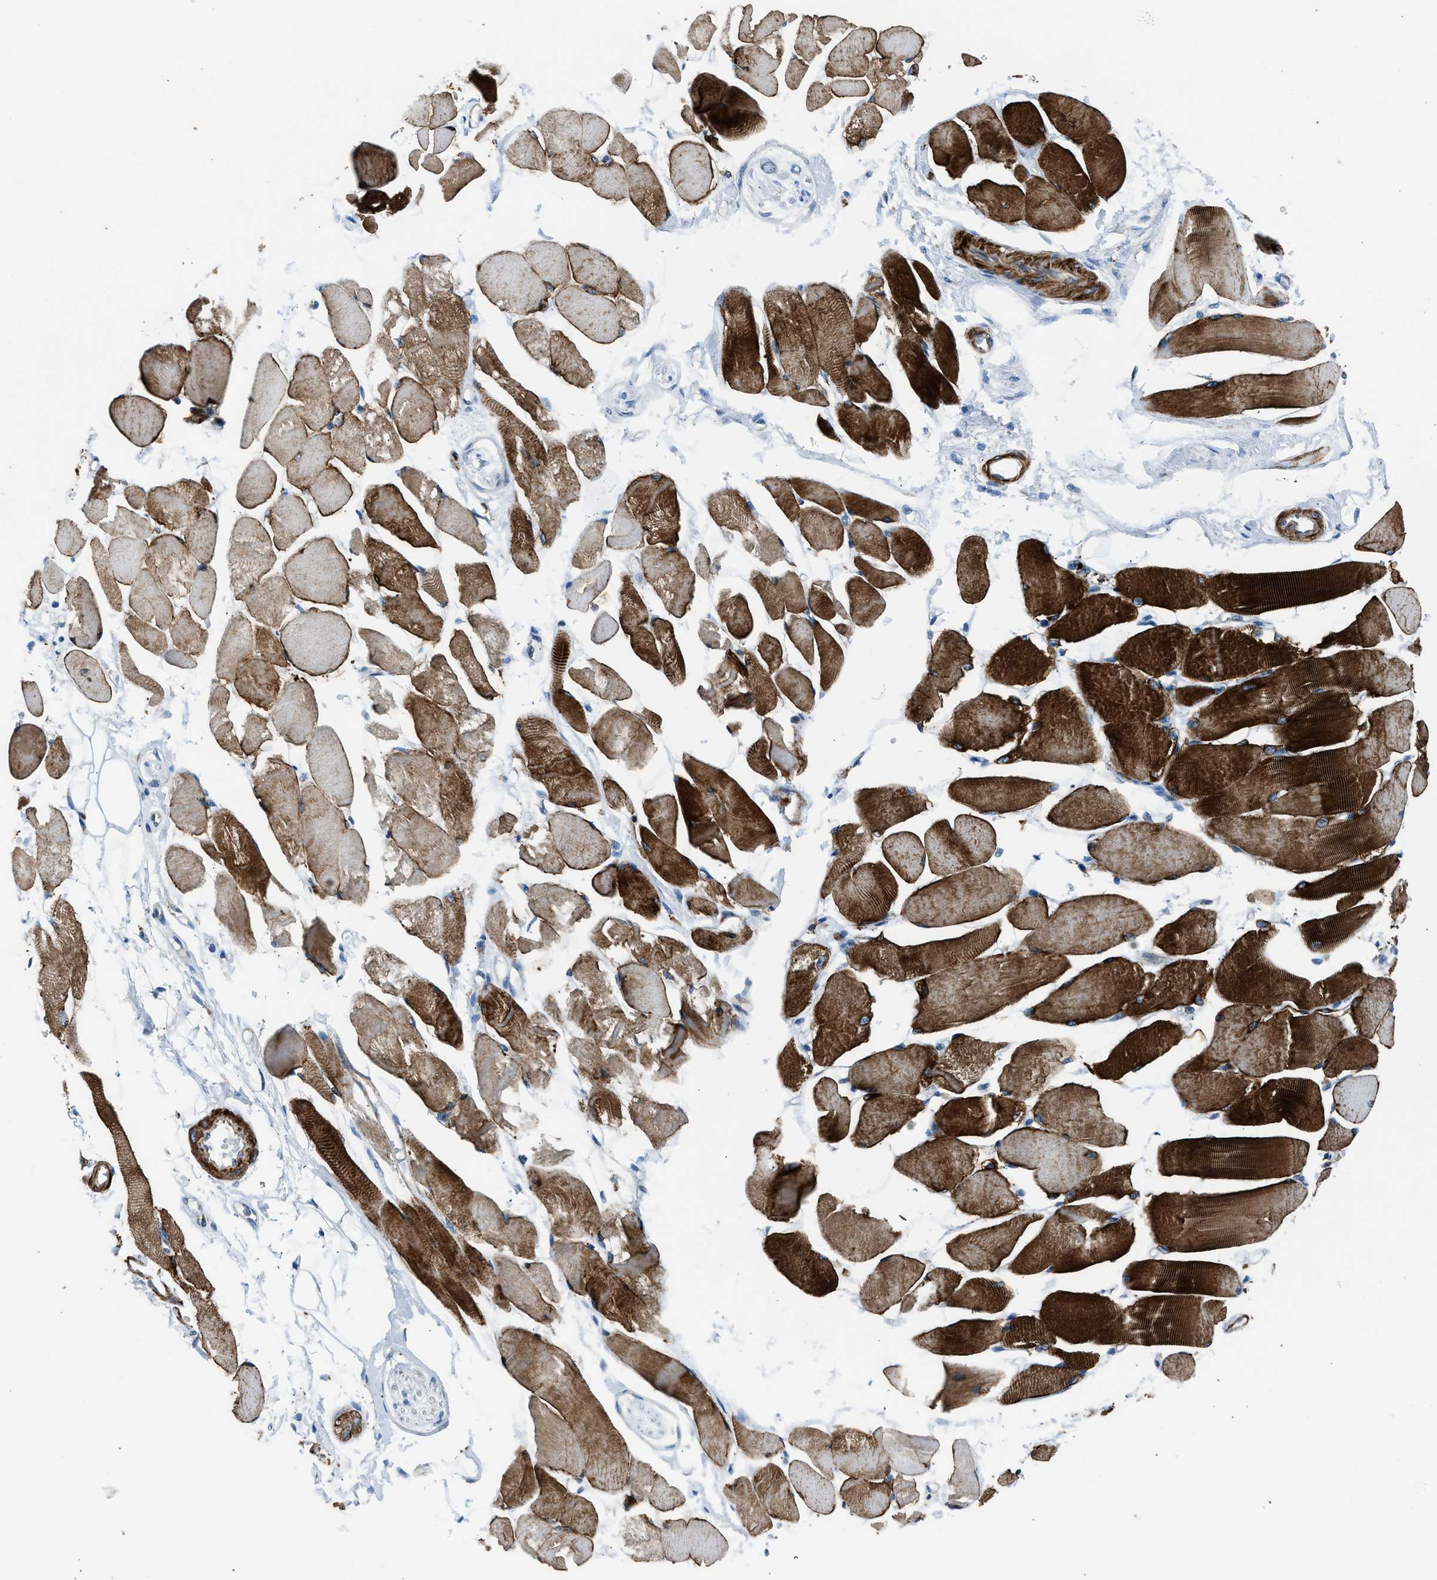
{"staining": {"intensity": "strong", "quantity": ">75%", "location": "cytoplasmic/membranous"}, "tissue": "skeletal muscle", "cell_type": "Myocytes", "image_type": "normal", "snomed": [{"axis": "morphology", "description": "Normal tissue, NOS"}, {"axis": "topography", "description": "Skeletal muscle"}, {"axis": "topography", "description": "Peripheral nerve tissue"}], "caption": "An immunohistochemistry photomicrograph of normal tissue is shown. Protein staining in brown shows strong cytoplasmic/membranous positivity in skeletal muscle within myocytes.", "gene": "LMBR1", "patient": {"sex": "female", "age": 84}}